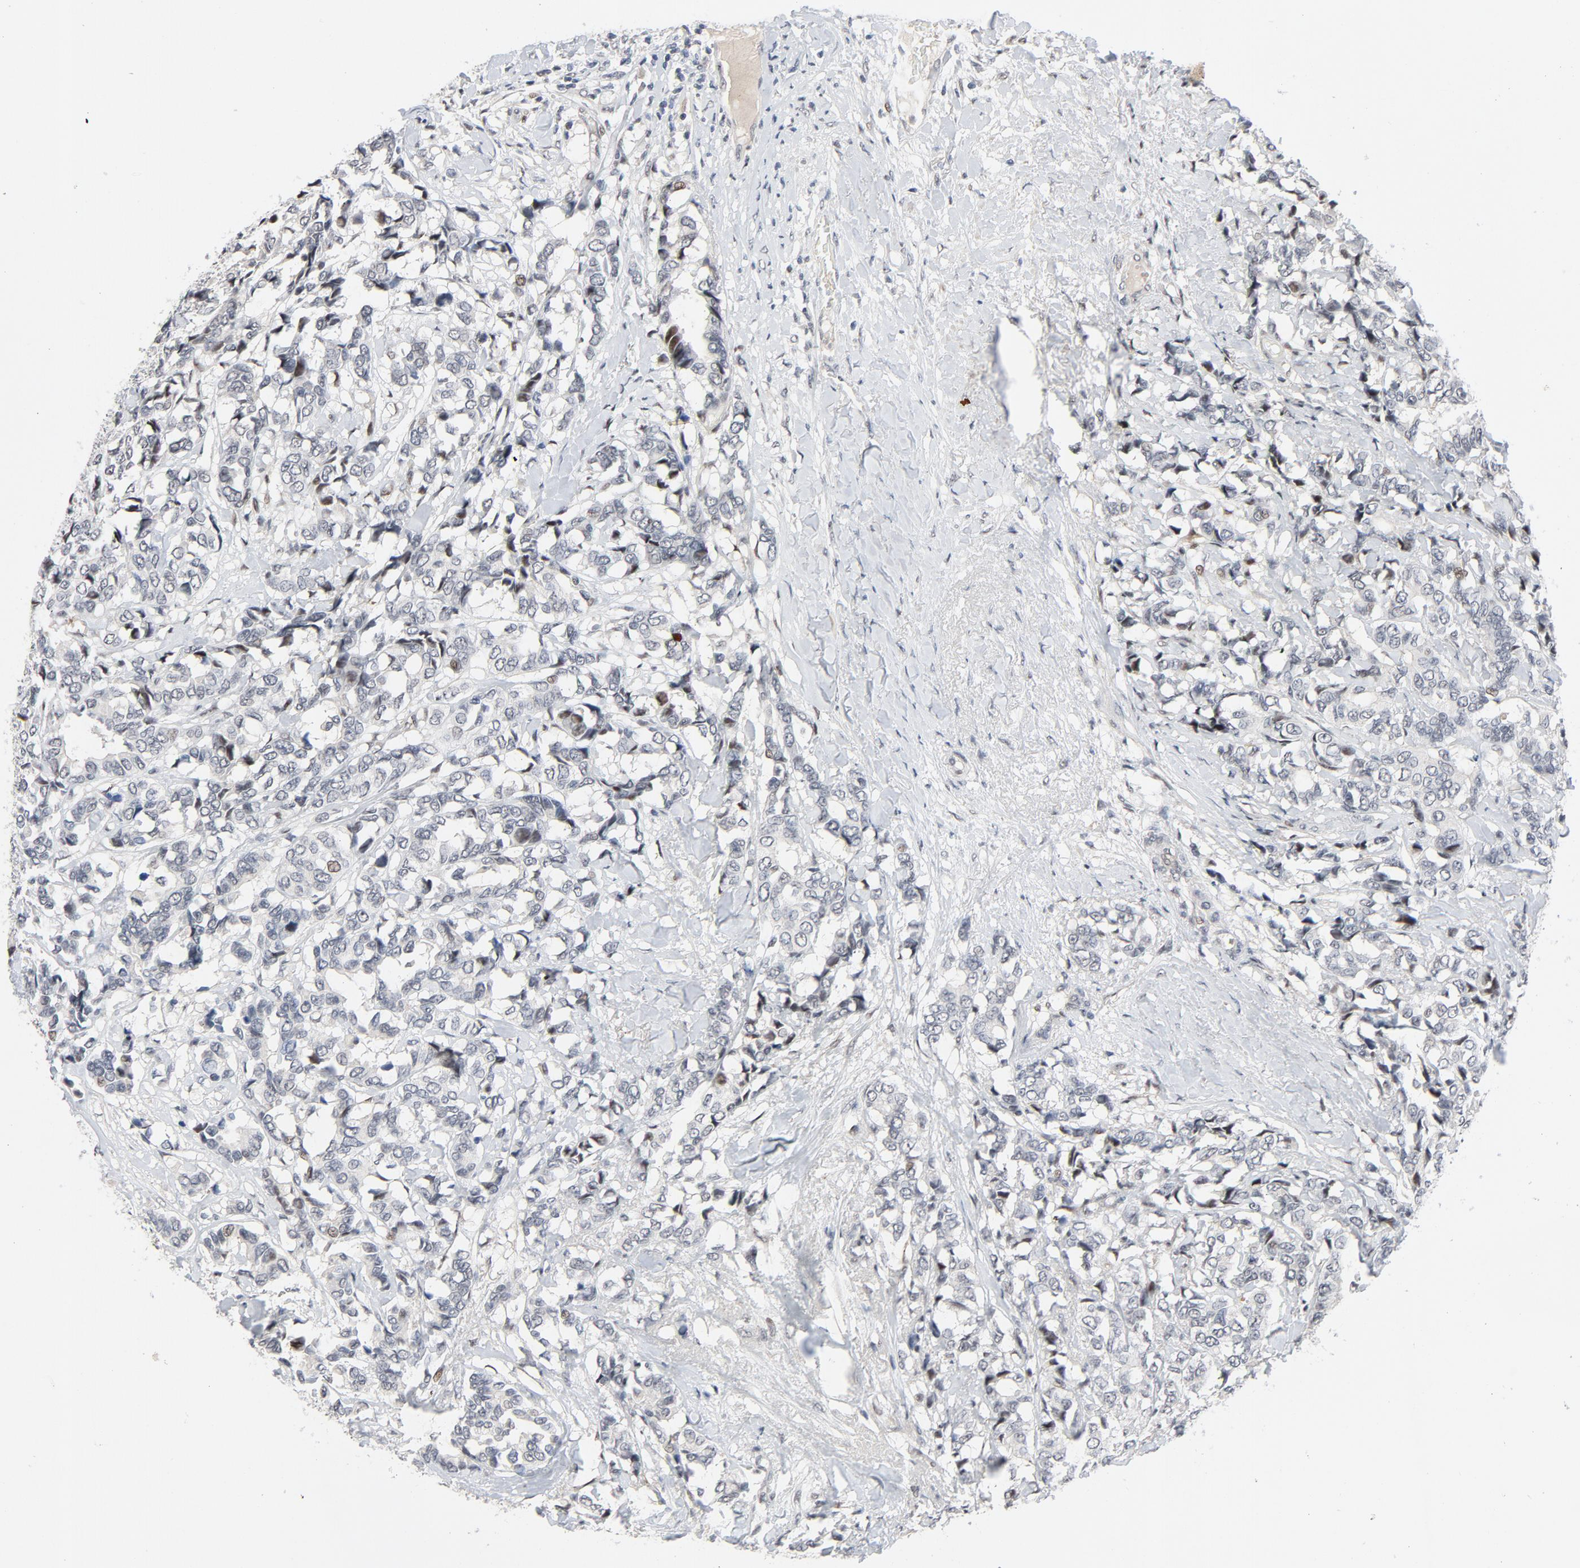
{"staining": {"intensity": "weak", "quantity": "<25%", "location": "nuclear"}, "tissue": "breast cancer", "cell_type": "Tumor cells", "image_type": "cancer", "snomed": [{"axis": "morphology", "description": "Duct carcinoma"}, {"axis": "topography", "description": "Breast"}], "caption": "High power microscopy micrograph of an immunohistochemistry (IHC) image of breast cancer, revealing no significant expression in tumor cells. (DAB (3,3'-diaminobenzidine) immunohistochemistry with hematoxylin counter stain).", "gene": "FSCB", "patient": {"sex": "female", "age": 87}}